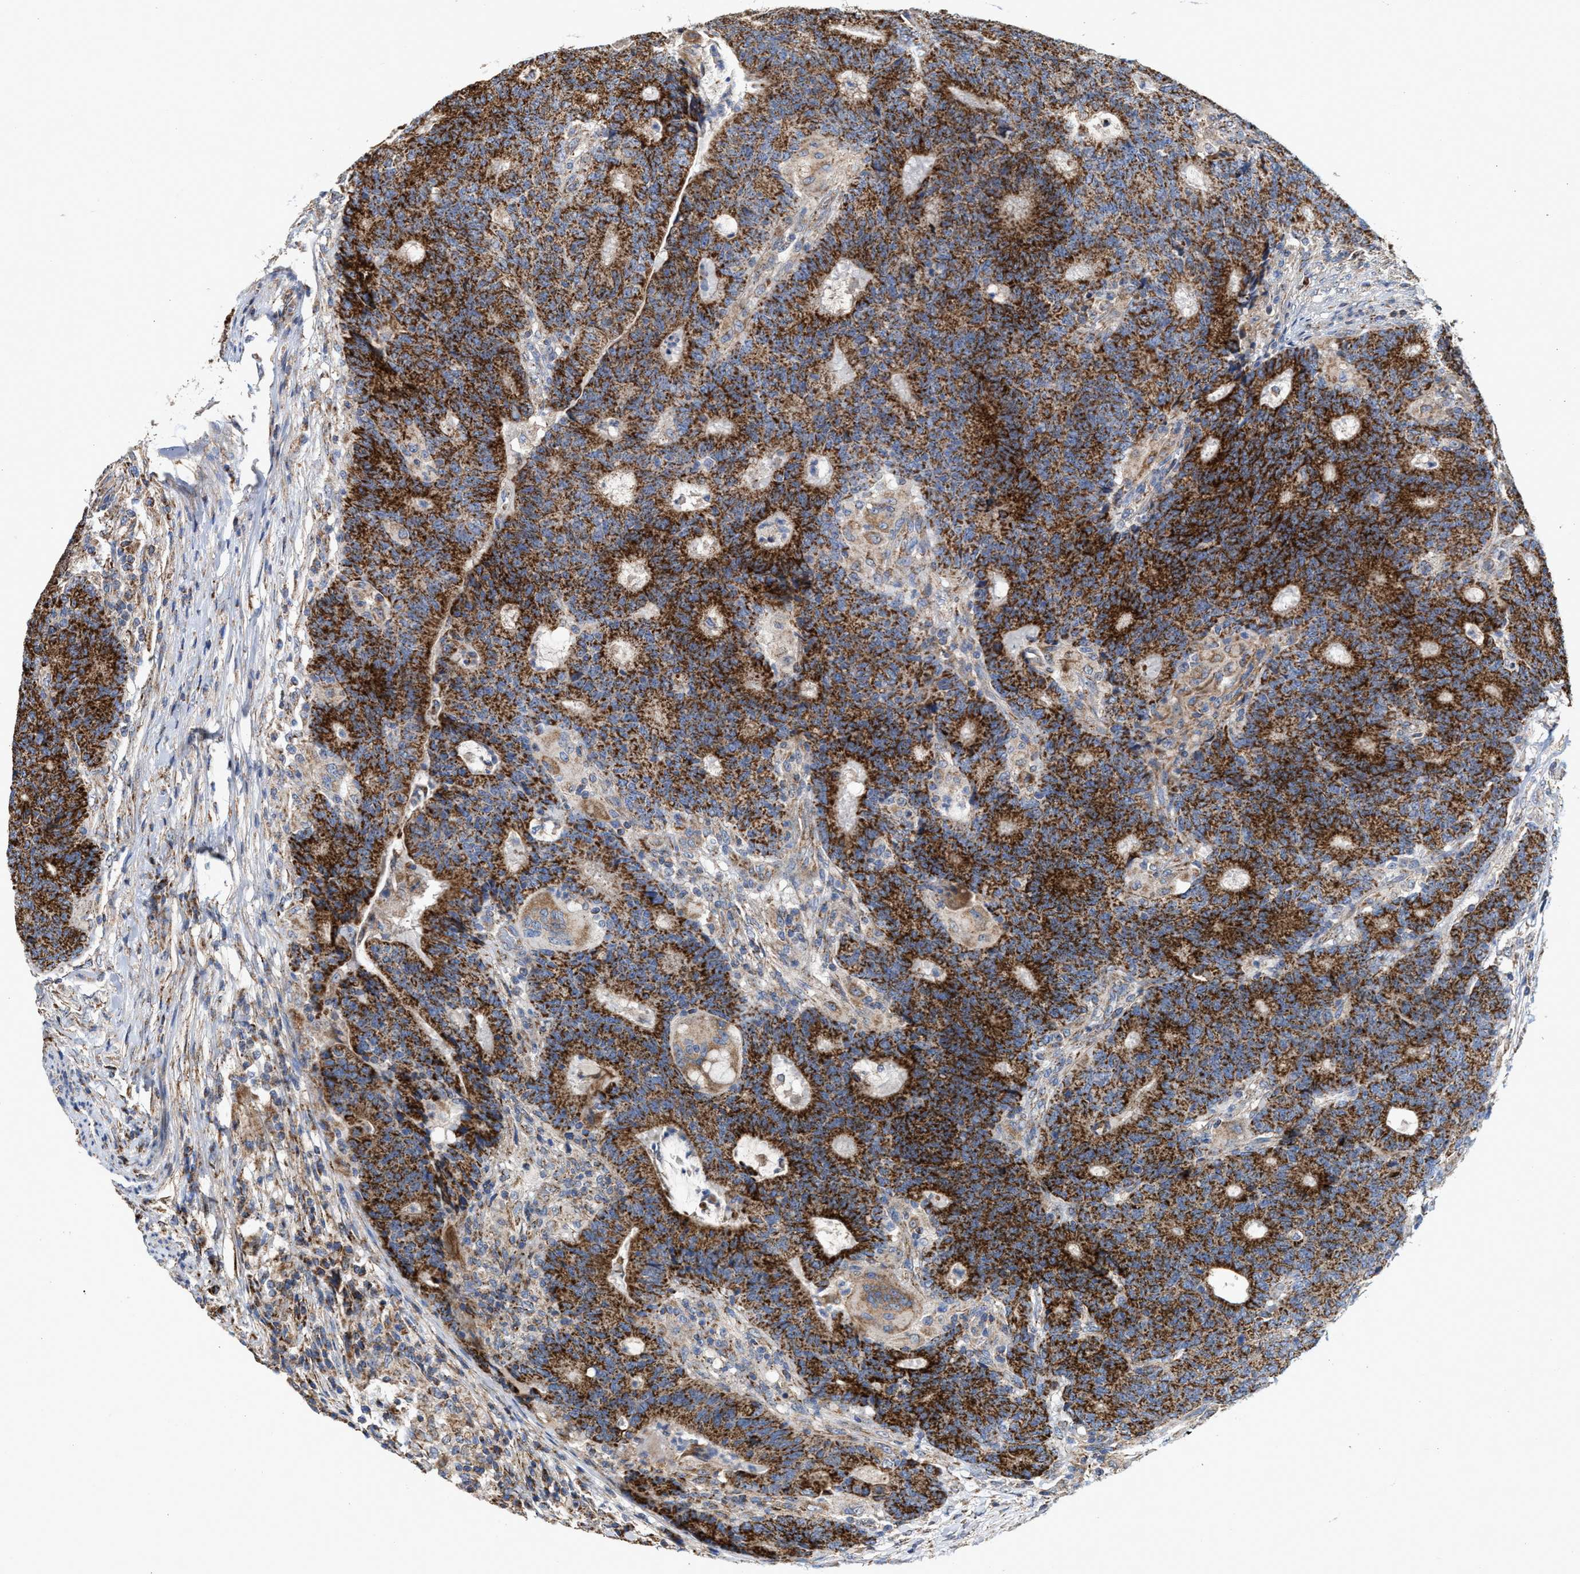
{"staining": {"intensity": "strong", "quantity": ">75%", "location": "cytoplasmic/membranous"}, "tissue": "colorectal cancer", "cell_type": "Tumor cells", "image_type": "cancer", "snomed": [{"axis": "morphology", "description": "Normal tissue, NOS"}, {"axis": "morphology", "description": "Adenocarcinoma, NOS"}, {"axis": "topography", "description": "Colon"}], "caption": "Human adenocarcinoma (colorectal) stained with a protein marker demonstrates strong staining in tumor cells.", "gene": "MECR", "patient": {"sex": "female", "age": 75}}